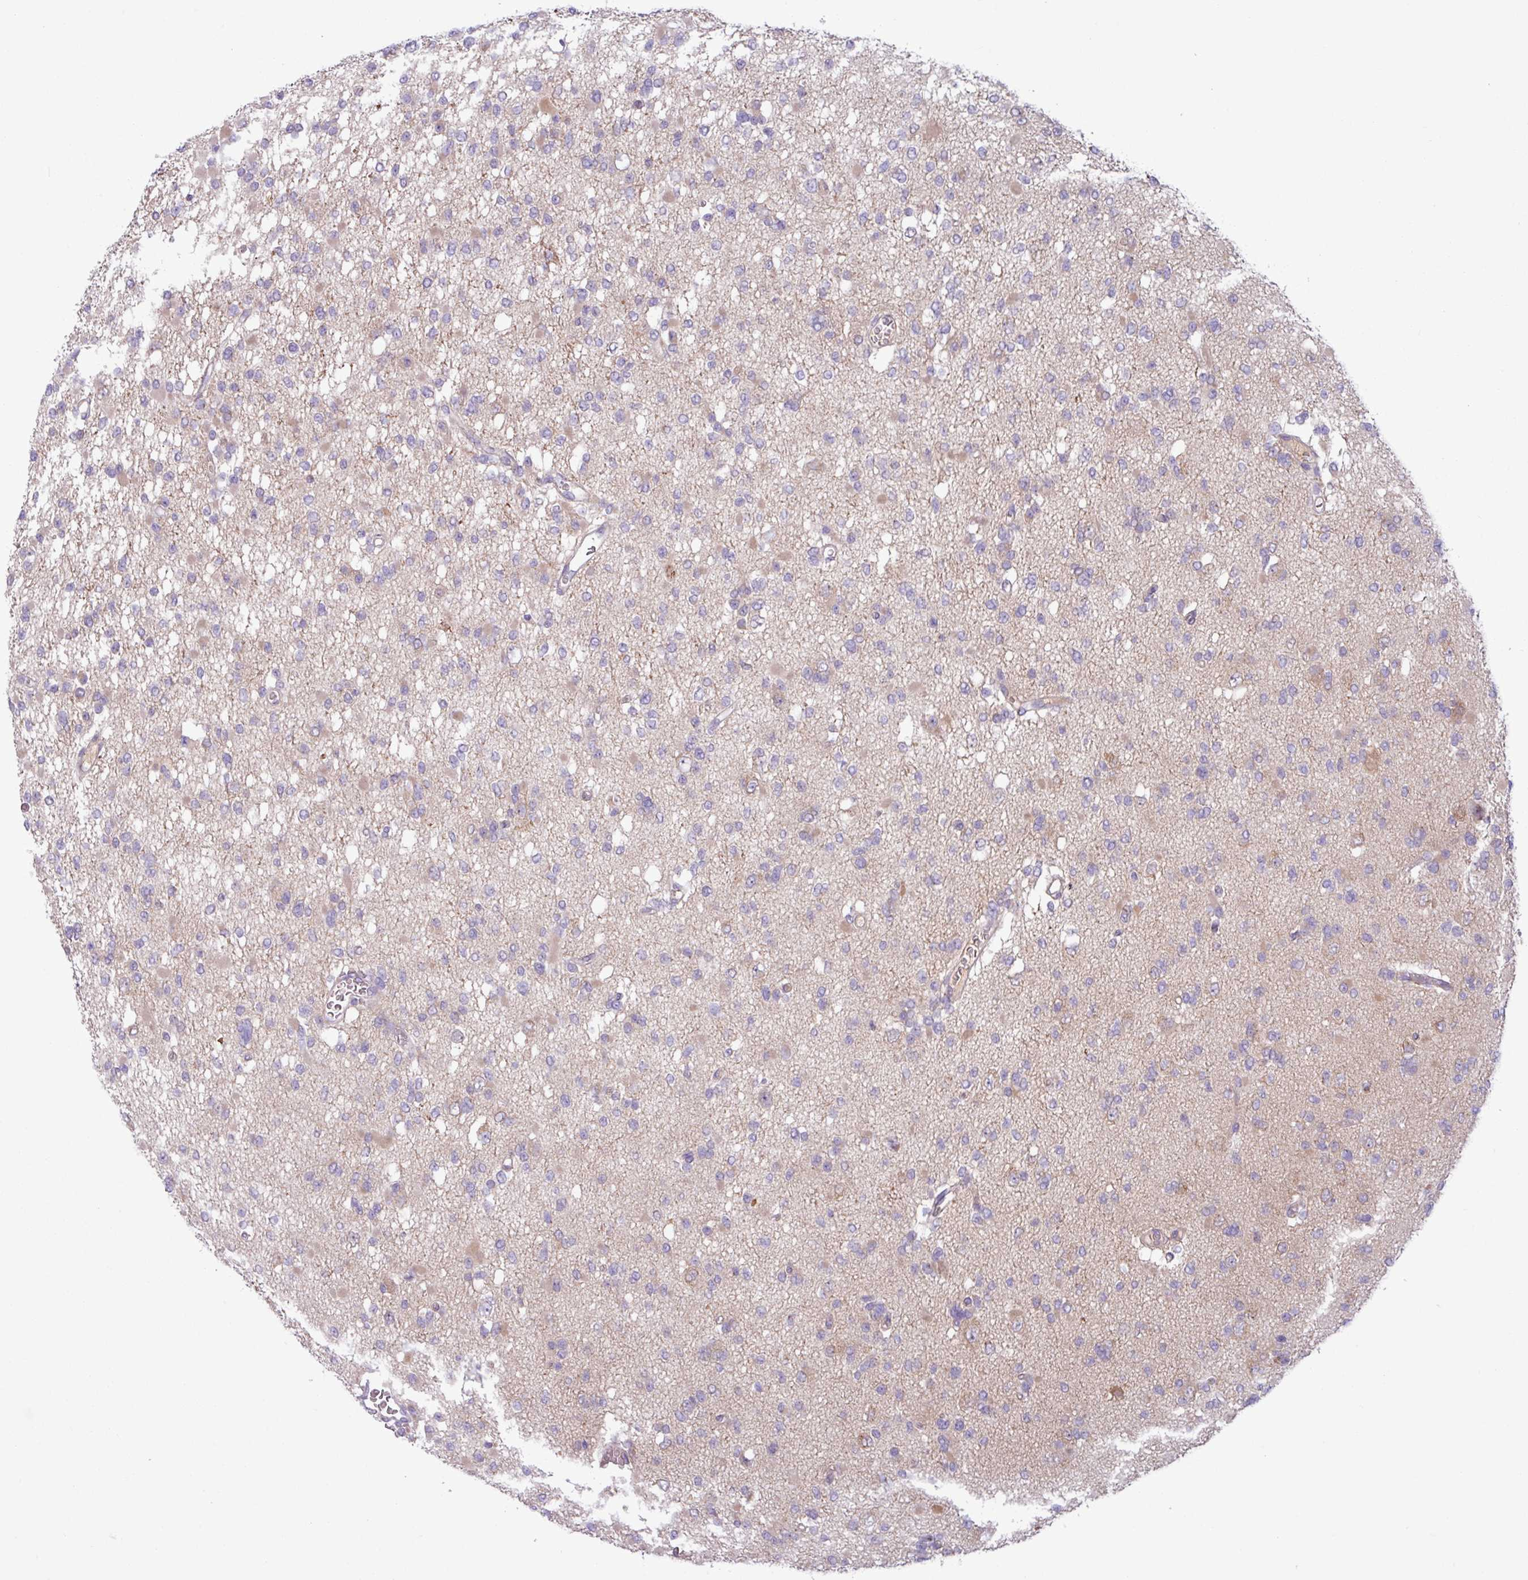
{"staining": {"intensity": "negative", "quantity": "none", "location": "none"}, "tissue": "glioma", "cell_type": "Tumor cells", "image_type": "cancer", "snomed": [{"axis": "morphology", "description": "Glioma, malignant, Low grade"}, {"axis": "topography", "description": "Brain"}], "caption": "IHC micrograph of neoplastic tissue: low-grade glioma (malignant) stained with DAB demonstrates no significant protein positivity in tumor cells. (DAB IHC, high magnification).", "gene": "STIMATE", "patient": {"sex": "female", "age": 22}}